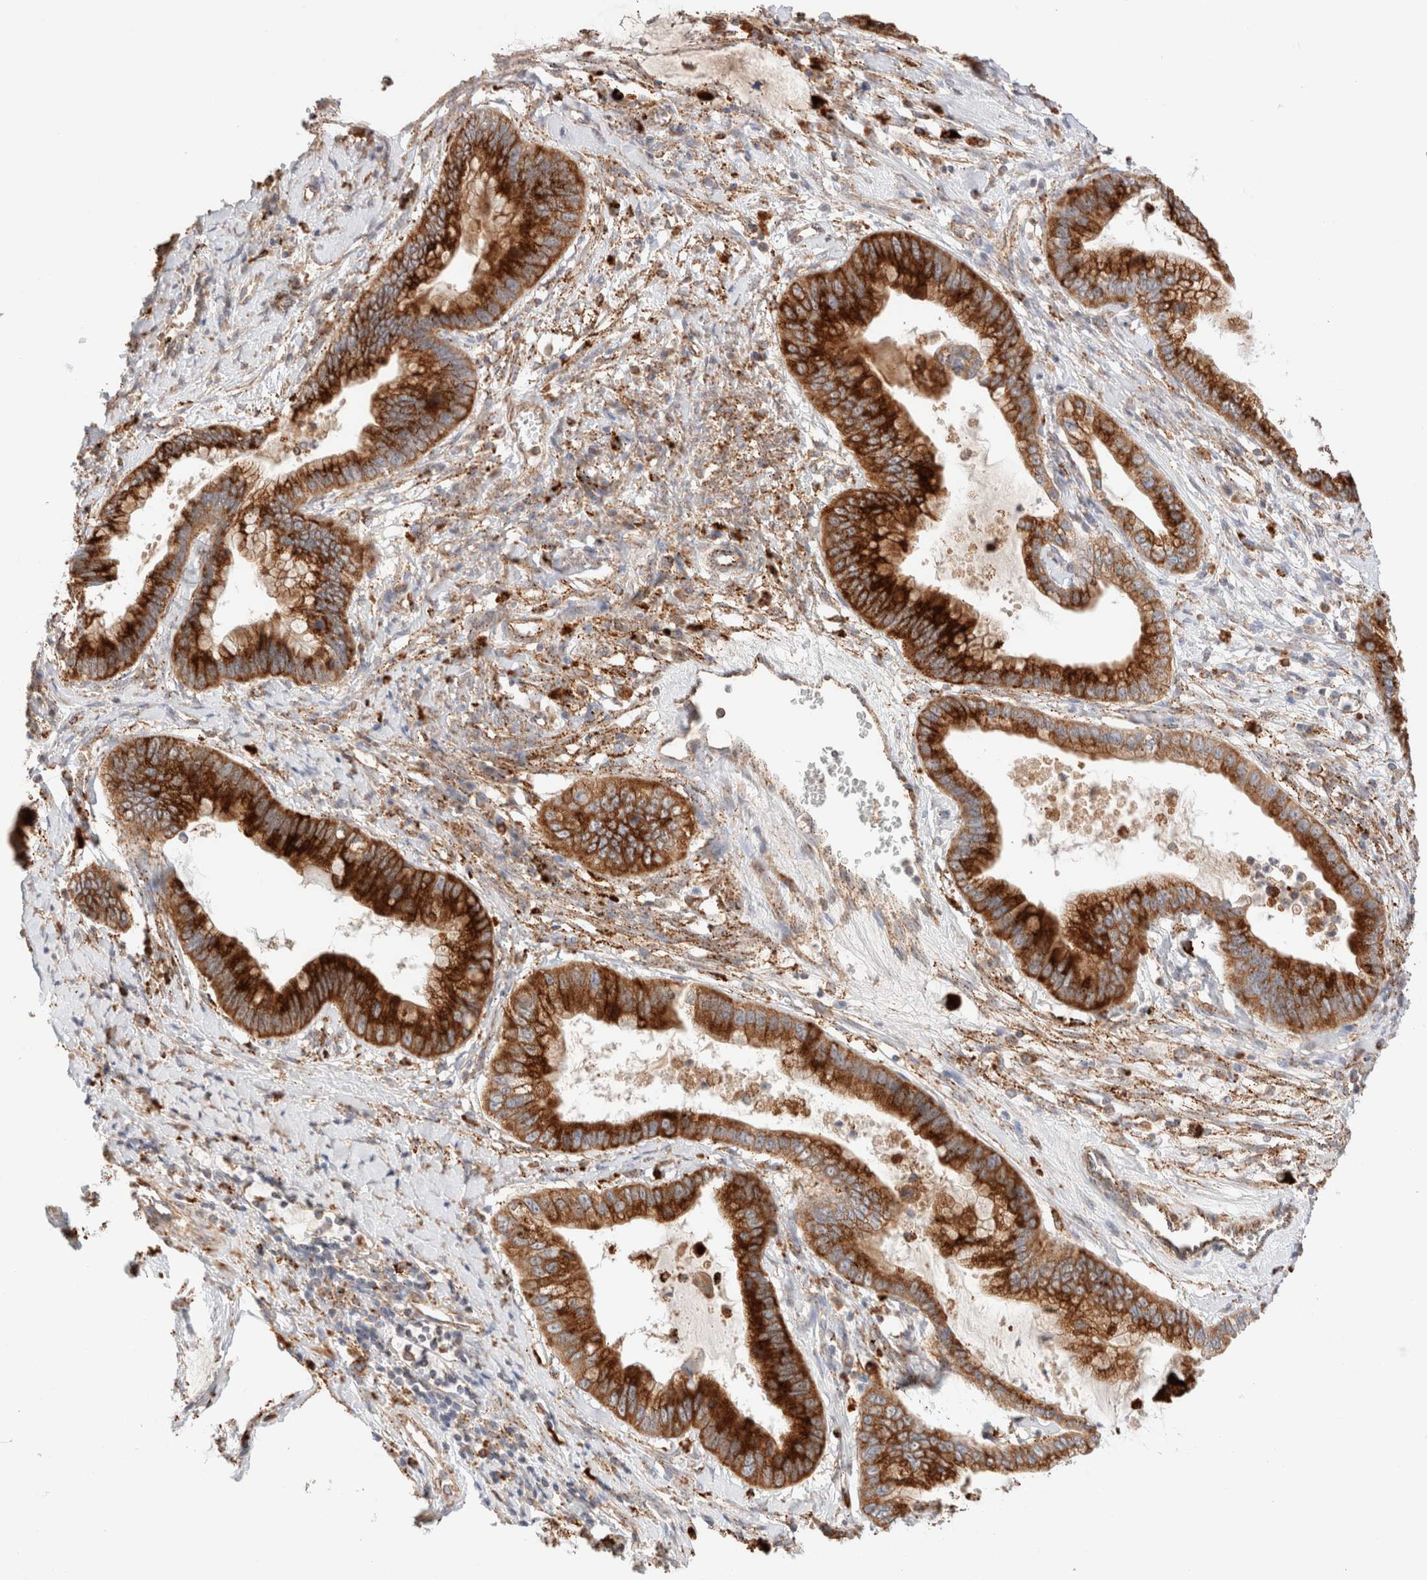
{"staining": {"intensity": "strong", "quantity": ">75%", "location": "cytoplasmic/membranous"}, "tissue": "cervical cancer", "cell_type": "Tumor cells", "image_type": "cancer", "snomed": [{"axis": "morphology", "description": "Adenocarcinoma, NOS"}, {"axis": "topography", "description": "Cervix"}], "caption": "Immunohistochemistry (IHC) staining of cervical adenocarcinoma, which shows high levels of strong cytoplasmic/membranous expression in about >75% of tumor cells indicating strong cytoplasmic/membranous protein staining. The staining was performed using DAB (3,3'-diaminobenzidine) (brown) for protein detection and nuclei were counterstained in hematoxylin (blue).", "gene": "RABEPK", "patient": {"sex": "female", "age": 44}}